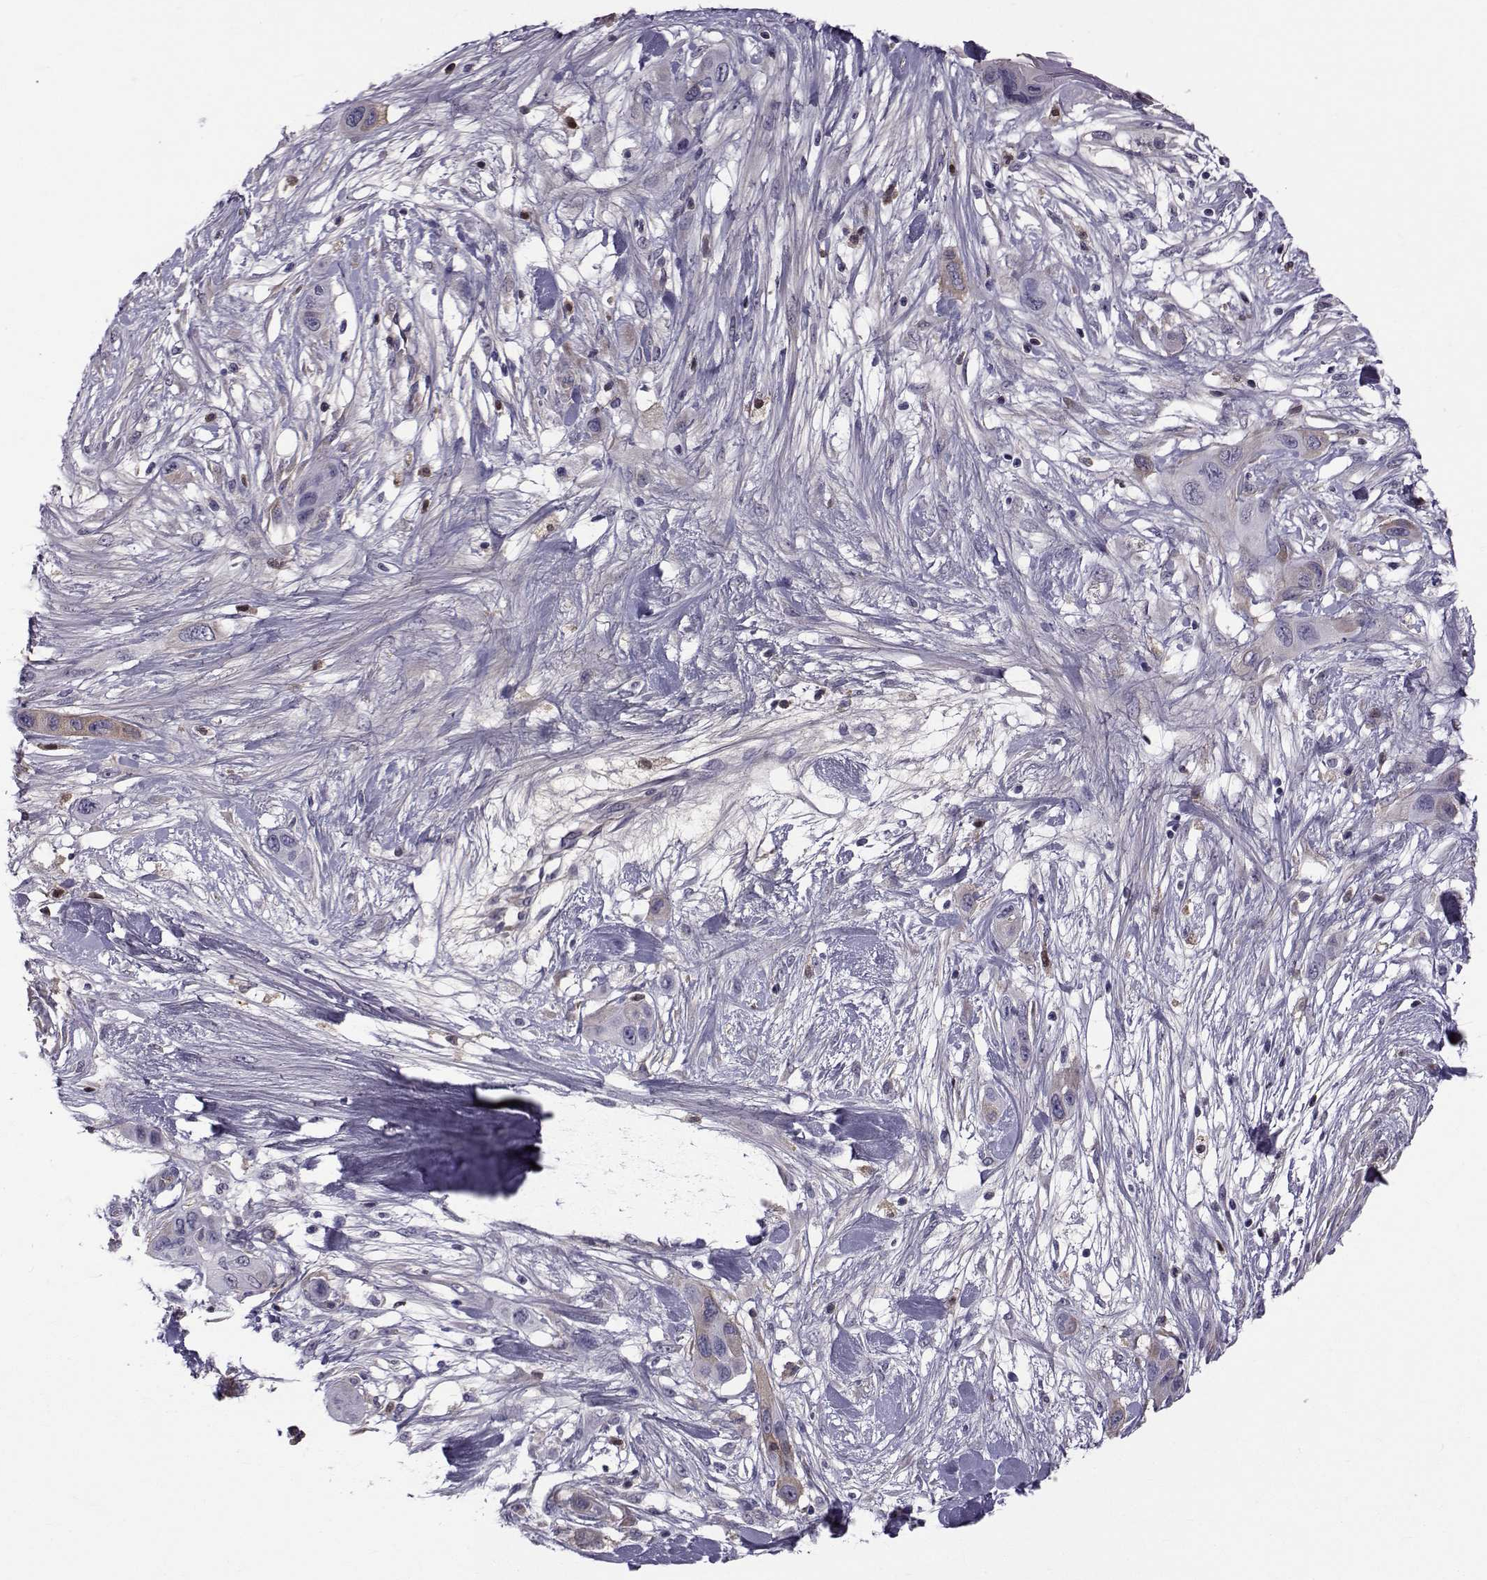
{"staining": {"intensity": "weak", "quantity": "<25%", "location": "cytoplasmic/membranous"}, "tissue": "skin cancer", "cell_type": "Tumor cells", "image_type": "cancer", "snomed": [{"axis": "morphology", "description": "Squamous cell carcinoma, NOS"}, {"axis": "topography", "description": "Skin"}], "caption": "Immunohistochemistry (IHC) micrograph of human skin cancer (squamous cell carcinoma) stained for a protein (brown), which reveals no positivity in tumor cells.", "gene": "TNFRSF11B", "patient": {"sex": "male", "age": 79}}